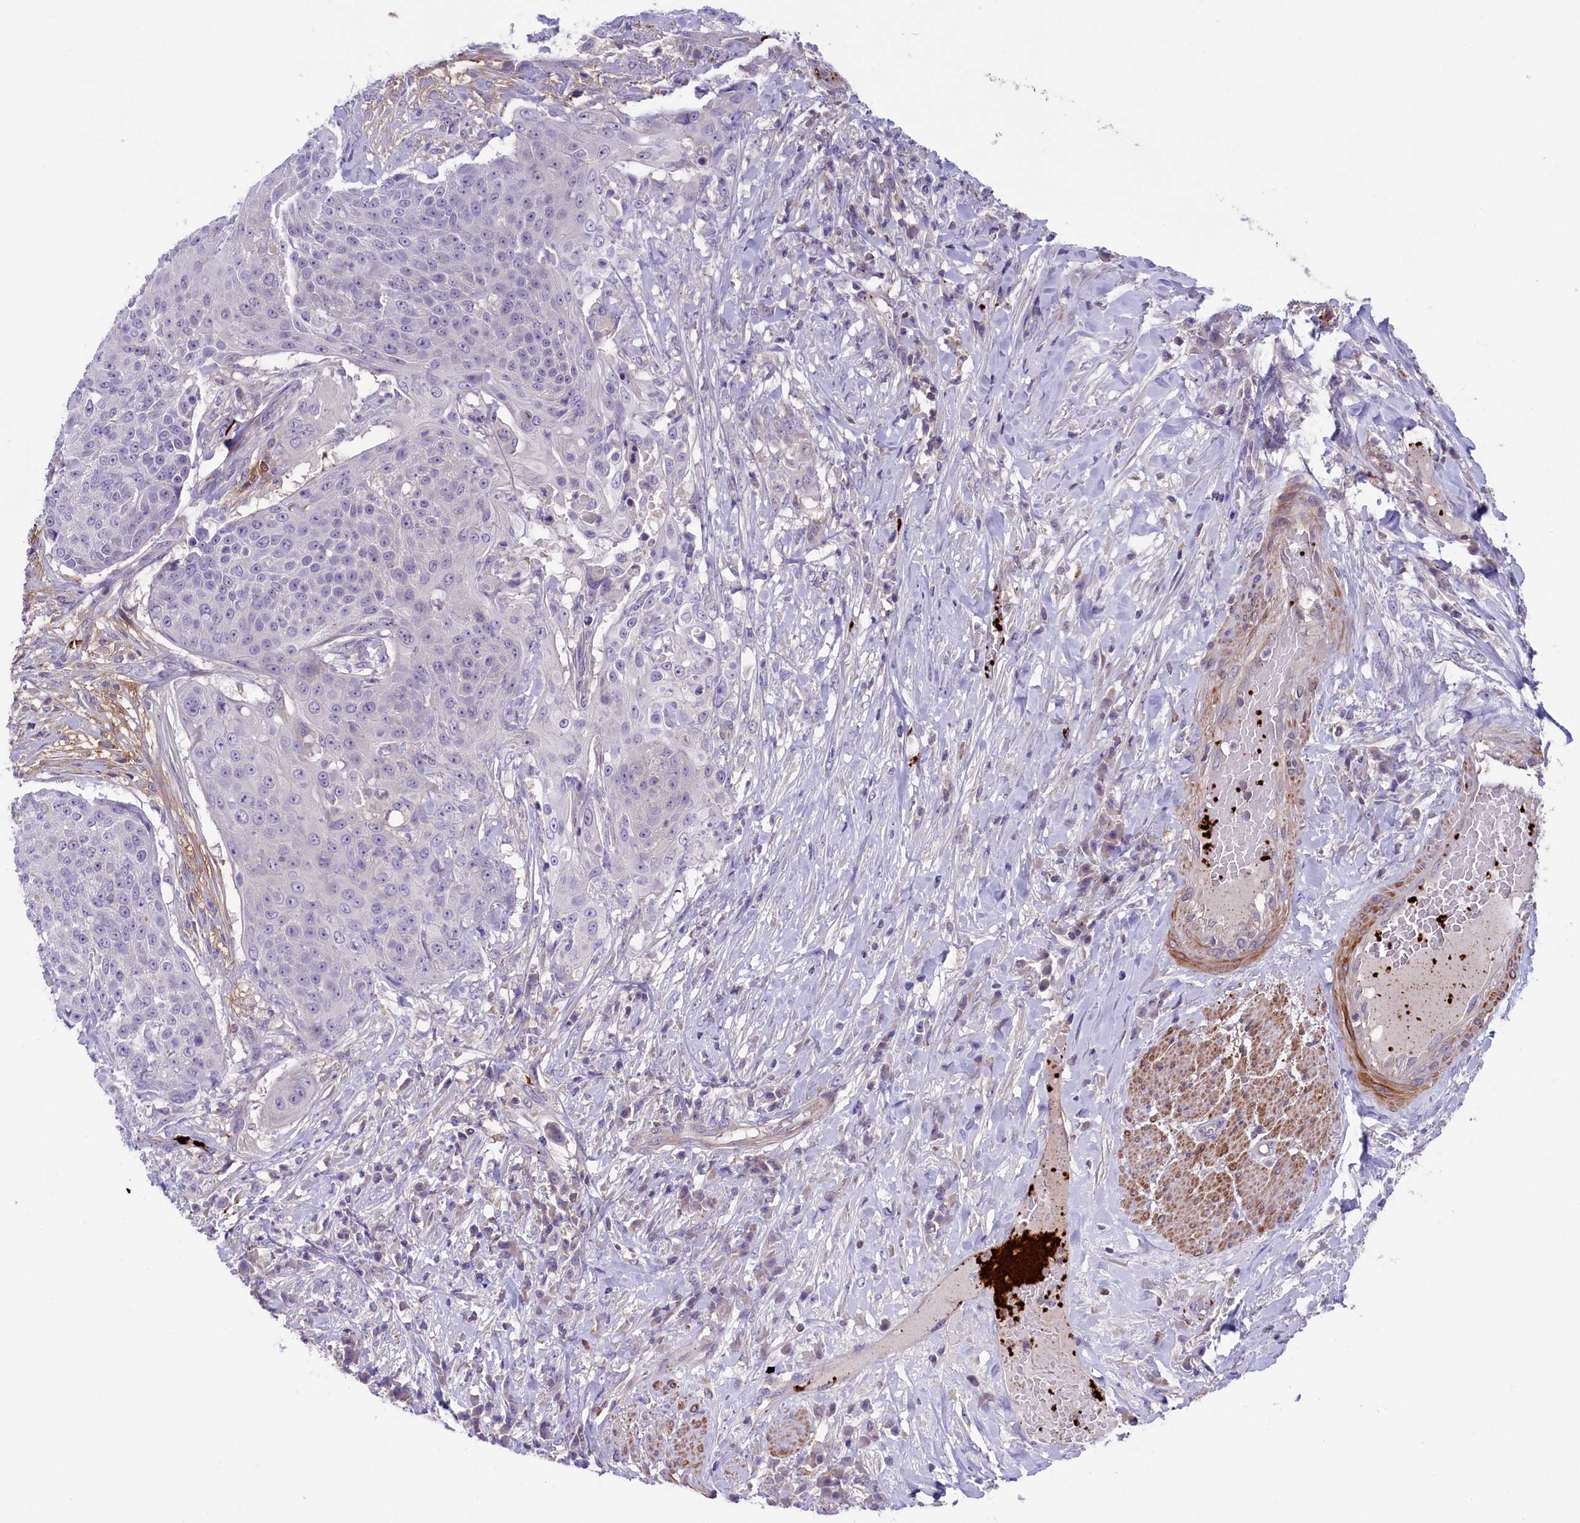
{"staining": {"intensity": "negative", "quantity": "none", "location": "none"}, "tissue": "urothelial cancer", "cell_type": "Tumor cells", "image_type": "cancer", "snomed": [{"axis": "morphology", "description": "Urothelial carcinoma, High grade"}, {"axis": "topography", "description": "Urinary bladder"}], "caption": "This is a histopathology image of immunohistochemistry staining of urothelial carcinoma (high-grade), which shows no expression in tumor cells. The staining was performed using DAB (3,3'-diaminobenzidine) to visualize the protein expression in brown, while the nuclei were stained in blue with hematoxylin (Magnification: 20x).", "gene": "HEATR3", "patient": {"sex": "female", "age": 63}}